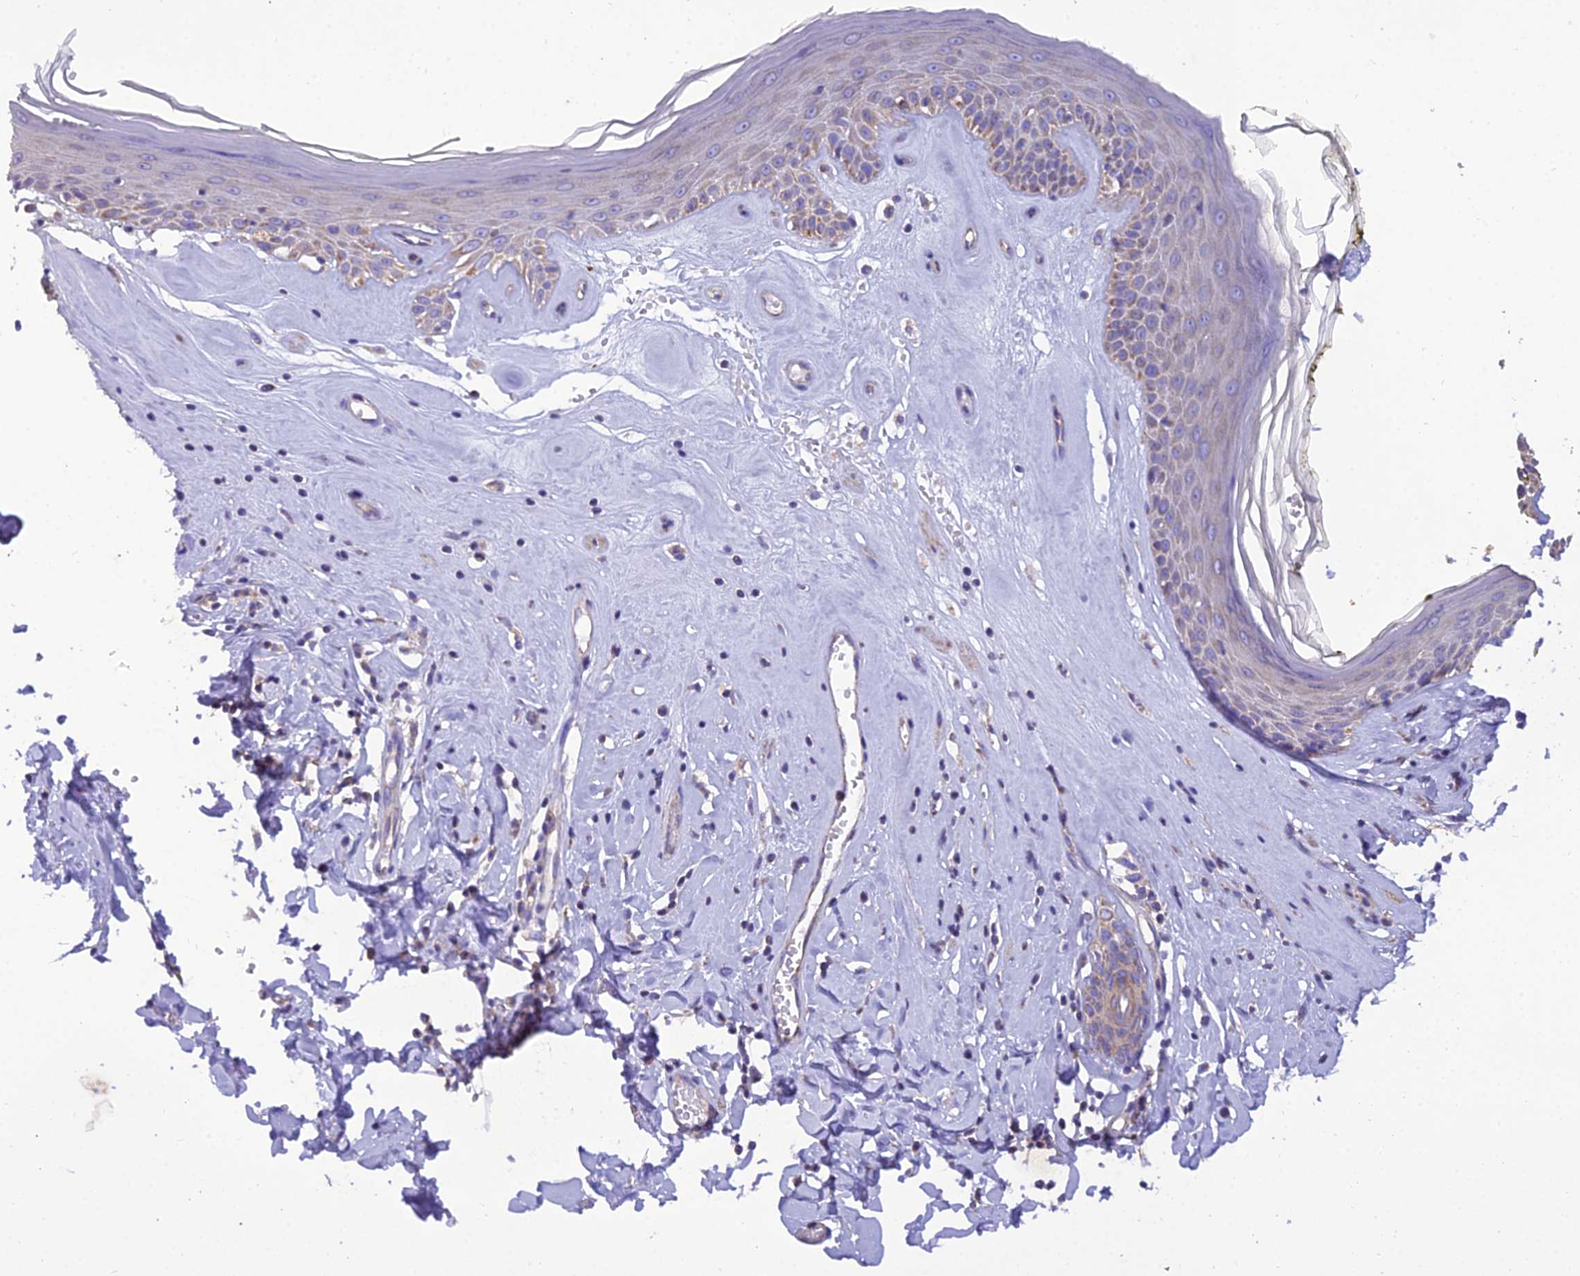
{"staining": {"intensity": "weak", "quantity": "25%-75%", "location": "cytoplasmic/membranous"}, "tissue": "skin", "cell_type": "Epidermal cells", "image_type": "normal", "snomed": [{"axis": "morphology", "description": "Normal tissue, NOS"}, {"axis": "morphology", "description": "Inflammation, NOS"}, {"axis": "topography", "description": "Vulva"}], "caption": "Immunohistochemistry (IHC) image of unremarkable skin stained for a protein (brown), which shows low levels of weak cytoplasmic/membranous positivity in about 25%-75% of epidermal cells.", "gene": "GPD1", "patient": {"sex": "female", "age": 84}}